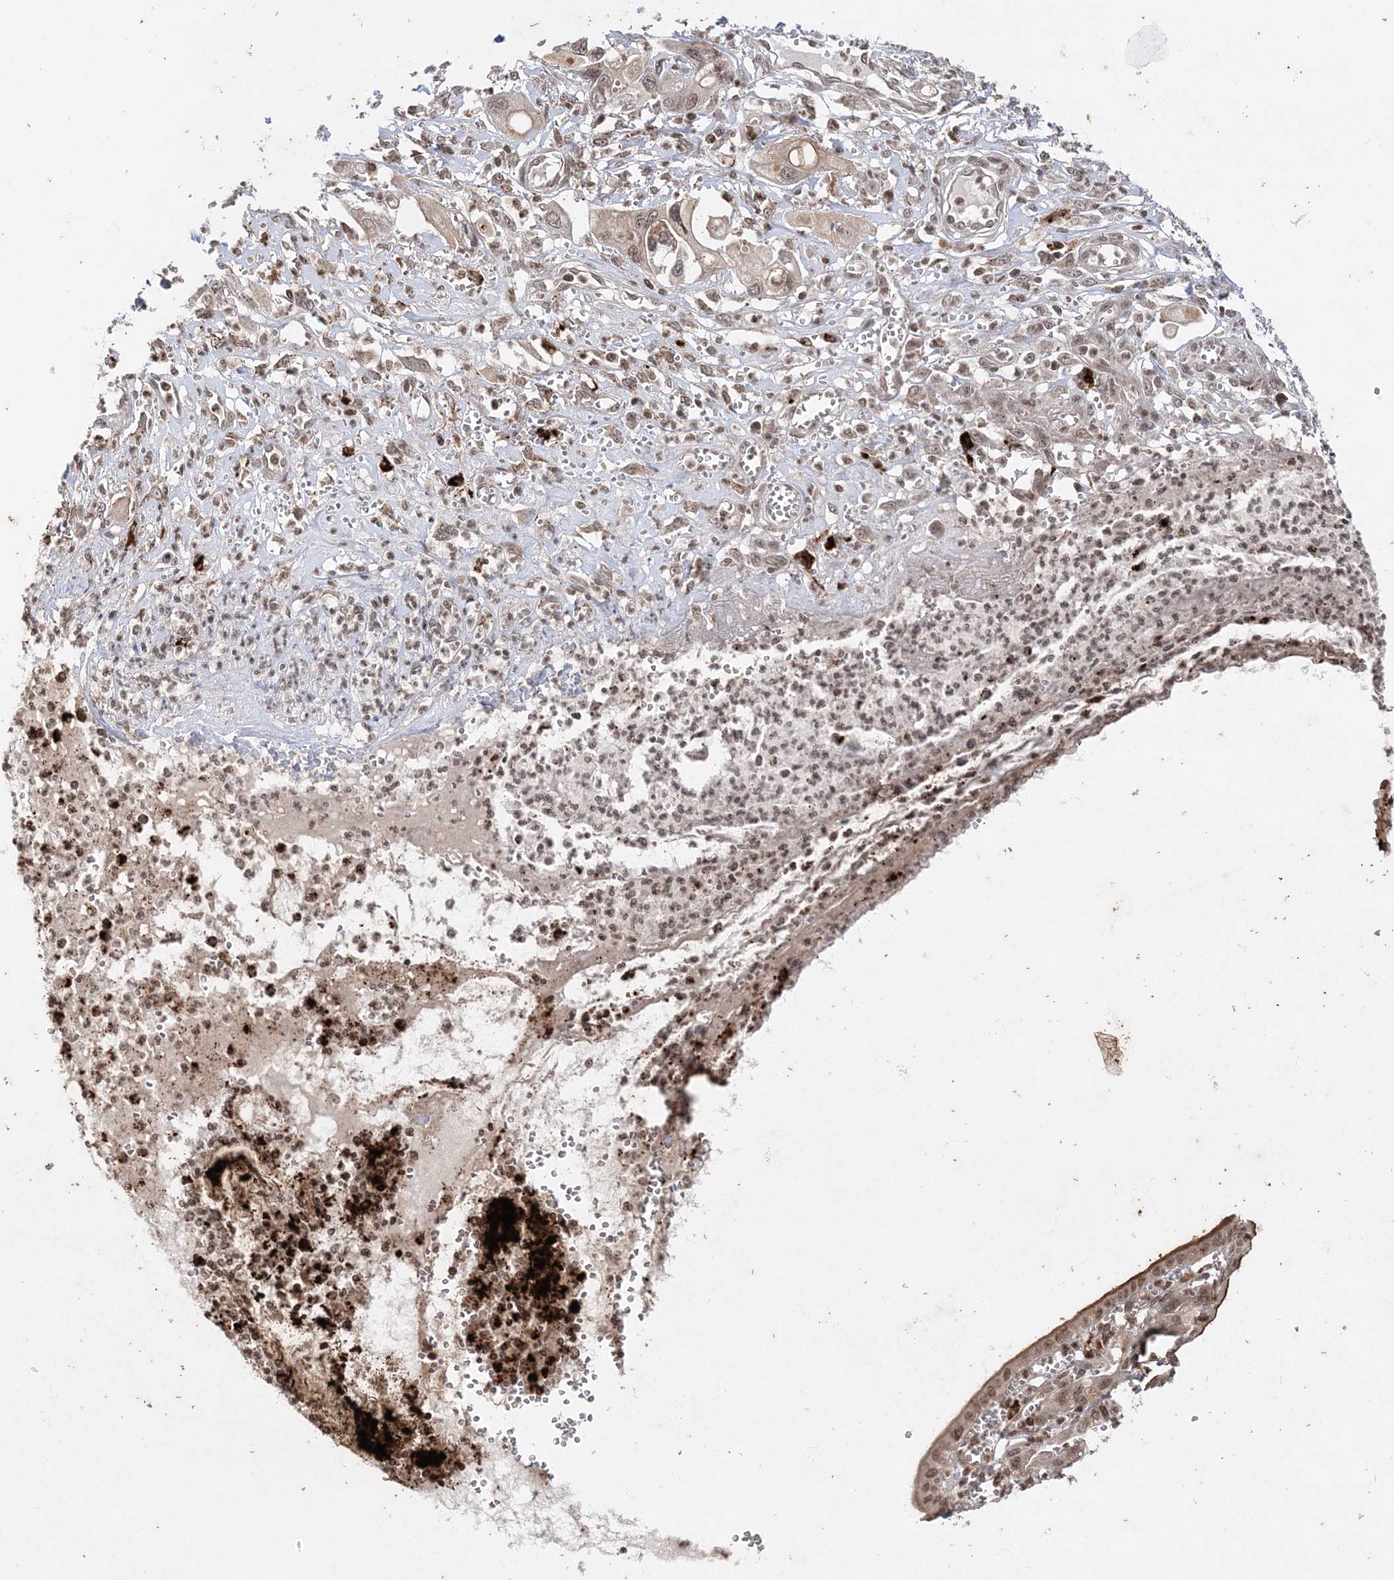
{"staining": {"intensity": "weak", "quantity": ">75%", "location": "nuclear"}, "tissue": "pancreatic cancer", "cell_type": "Tumor cells", "image_type": "cancer", "snomed": [{"axis": "morphology", "description": "Adenocarcinoma, NOS"}, {"axis": "topography", "description": "Pancreas"}], "caption": "The immunohistochemical stain shows weak nuclear expression in tumor cells of pancreatic cancer tissue.", "gene": "NEDD9", "patient": {"sex": "male", "age": 68}}